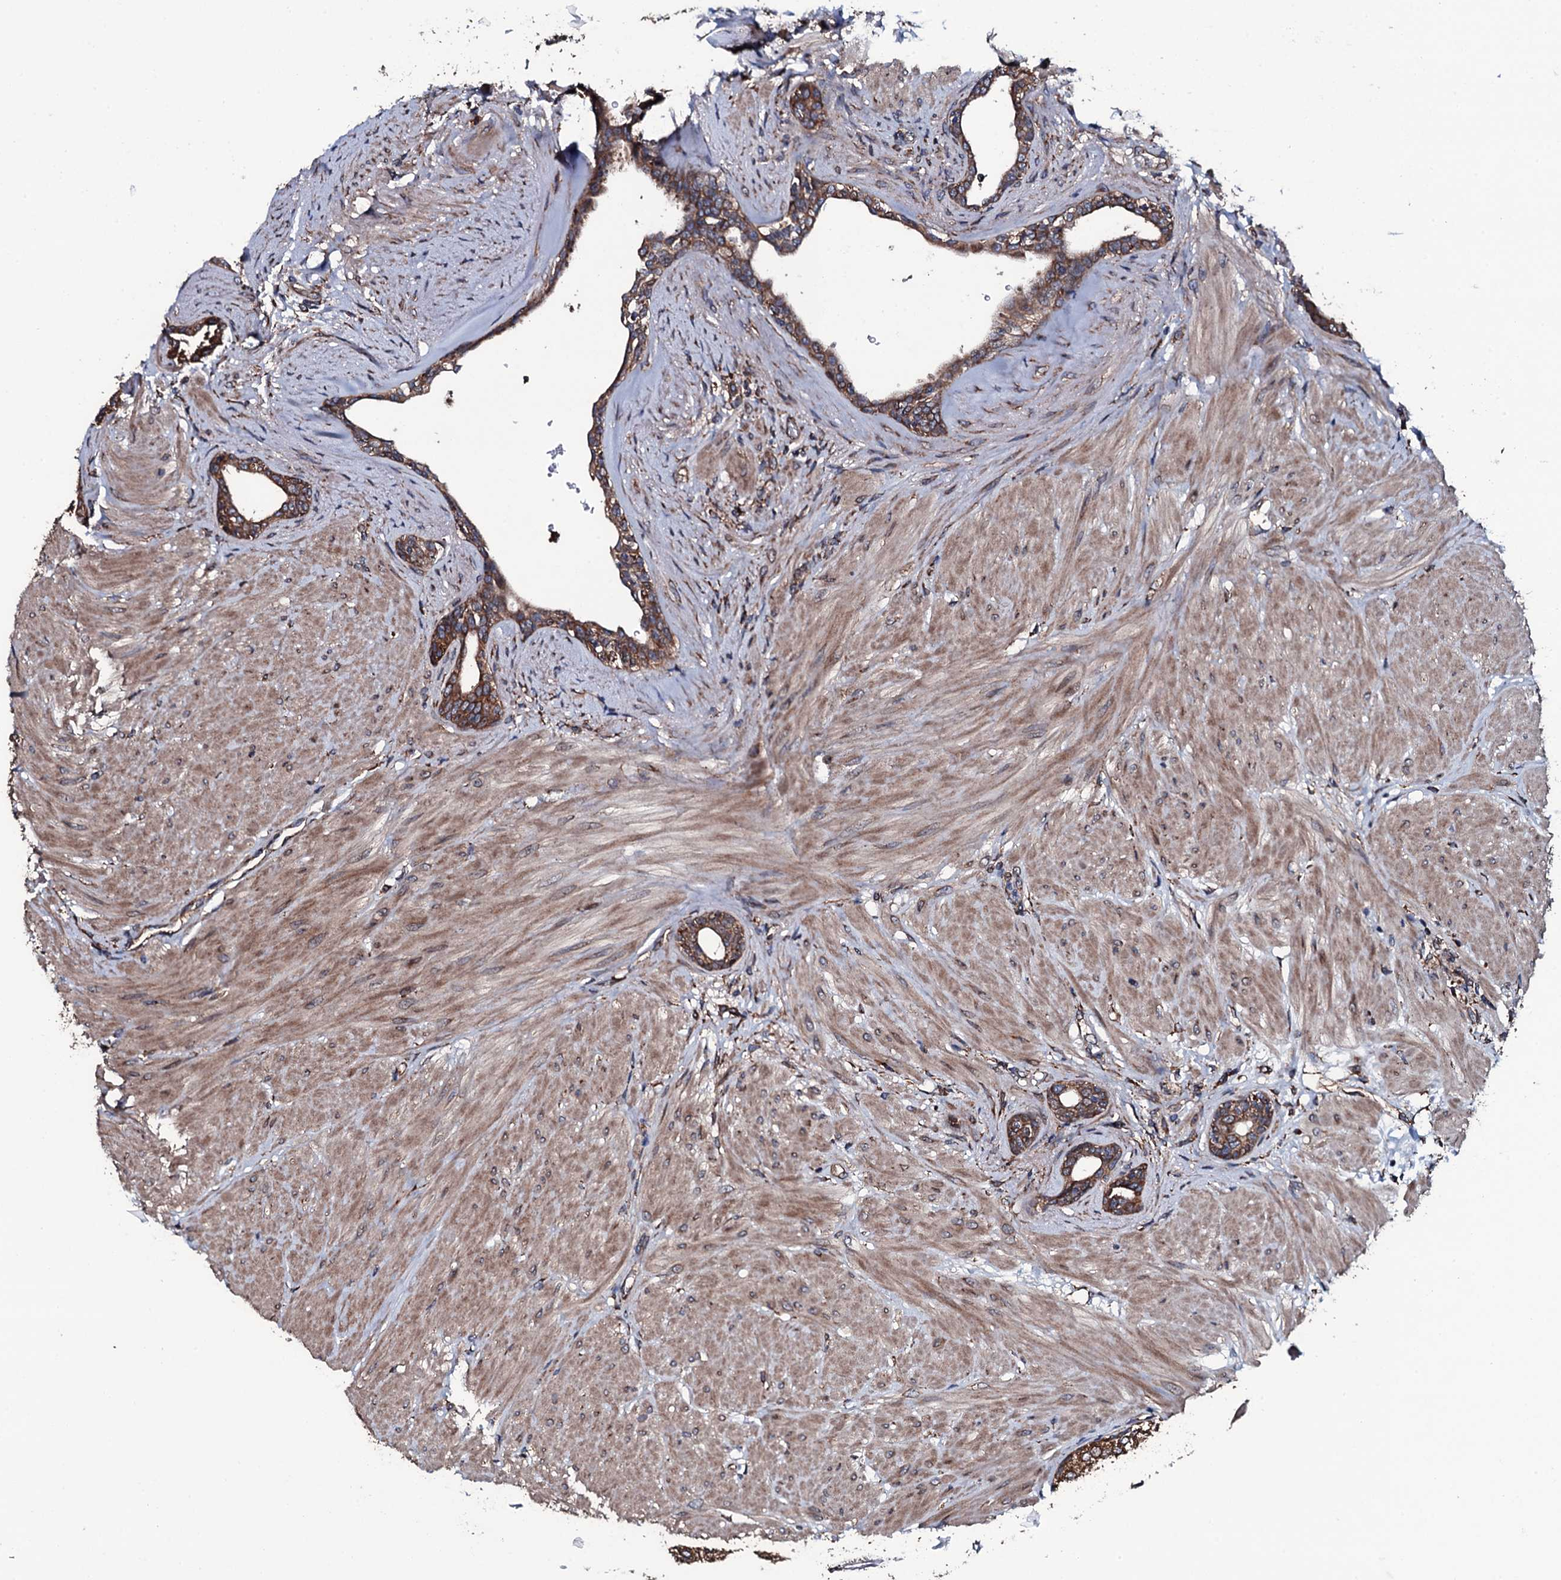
{"staining": {"intensity": "moderate", "quantity": ">75%", "location": "cytoplasmic/membranous"}, "tissue": "prostate", "cell_type": "Glandular cells", "image_type": "normal", "snomed": [{"axis": "morphology", "description": "Normal tissue, NOS"}, {"axis": "topography", "description": "Prostate"}], "caption": "Protein staining reveals moderate cytoplasmic/membranous expression in about >75% of glandular cells in benign prostate. (IHC, brightfield microscopy, high magnification).", "gene": "RAB12", "patient": {"sex": "male", "age": 48}}